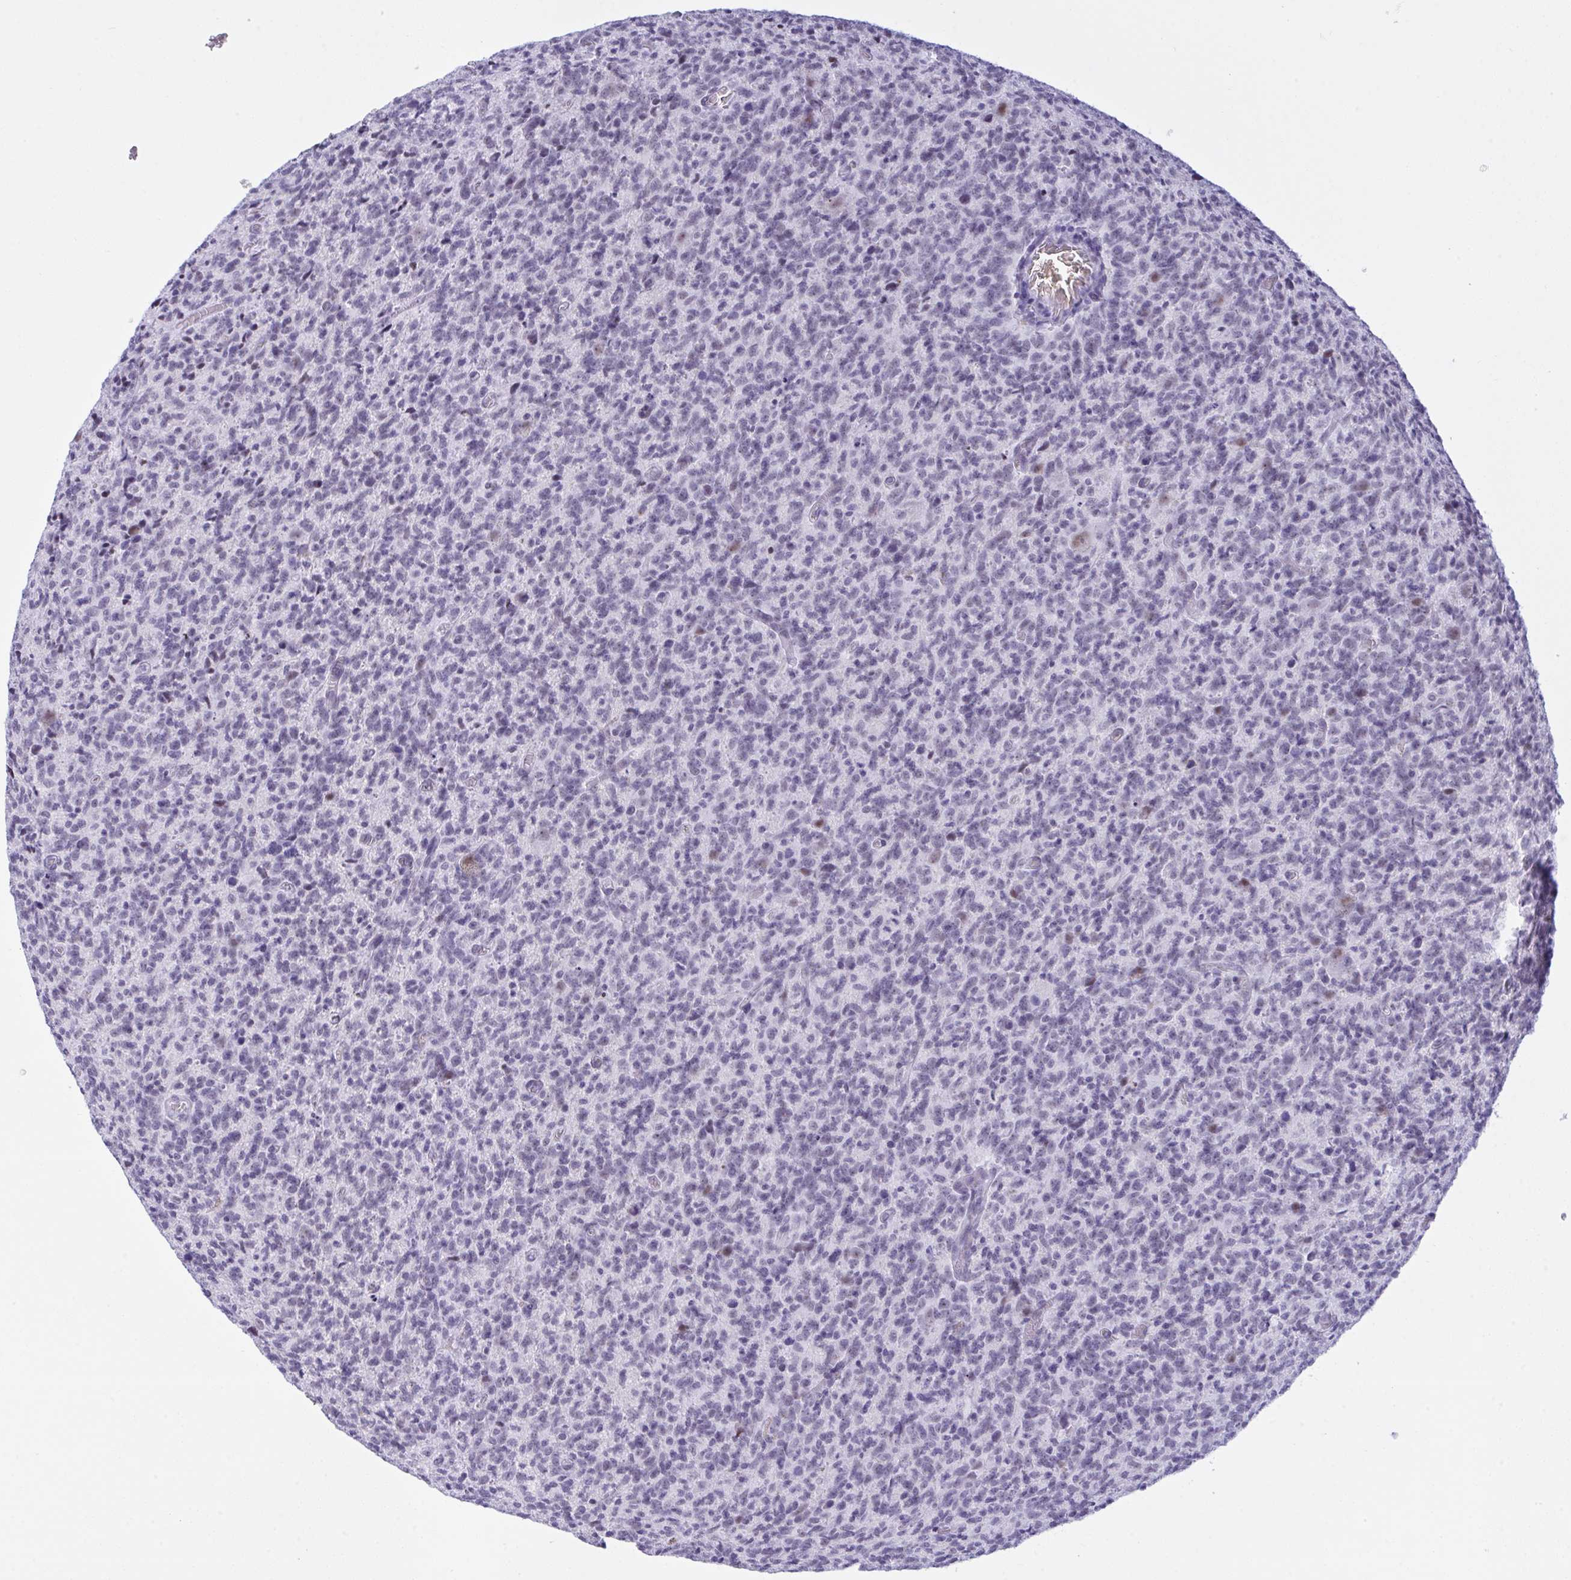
{"staining": {"intensity": "negative", "quantity": "none", "location": "none"}, "tissue": "glioma", "cell_type": "Tumor cells", "image_type": "cancer", "snomed": [{"axis": "morphology", "description": "Glioma, malignant, High grade"}, {"axis": "topography", "description": "Brain"}], "caption": "DAB immunohistochemical staining of human glioma displays no significant positivity in tumor cells. The staining is performed using DAB (3,3'-diaminobenzidine) brown chromogen with nuclei counter-stained in using hematoxylin.", "gene": "ELN", "patient": {"sex": "male", "age": 76}}